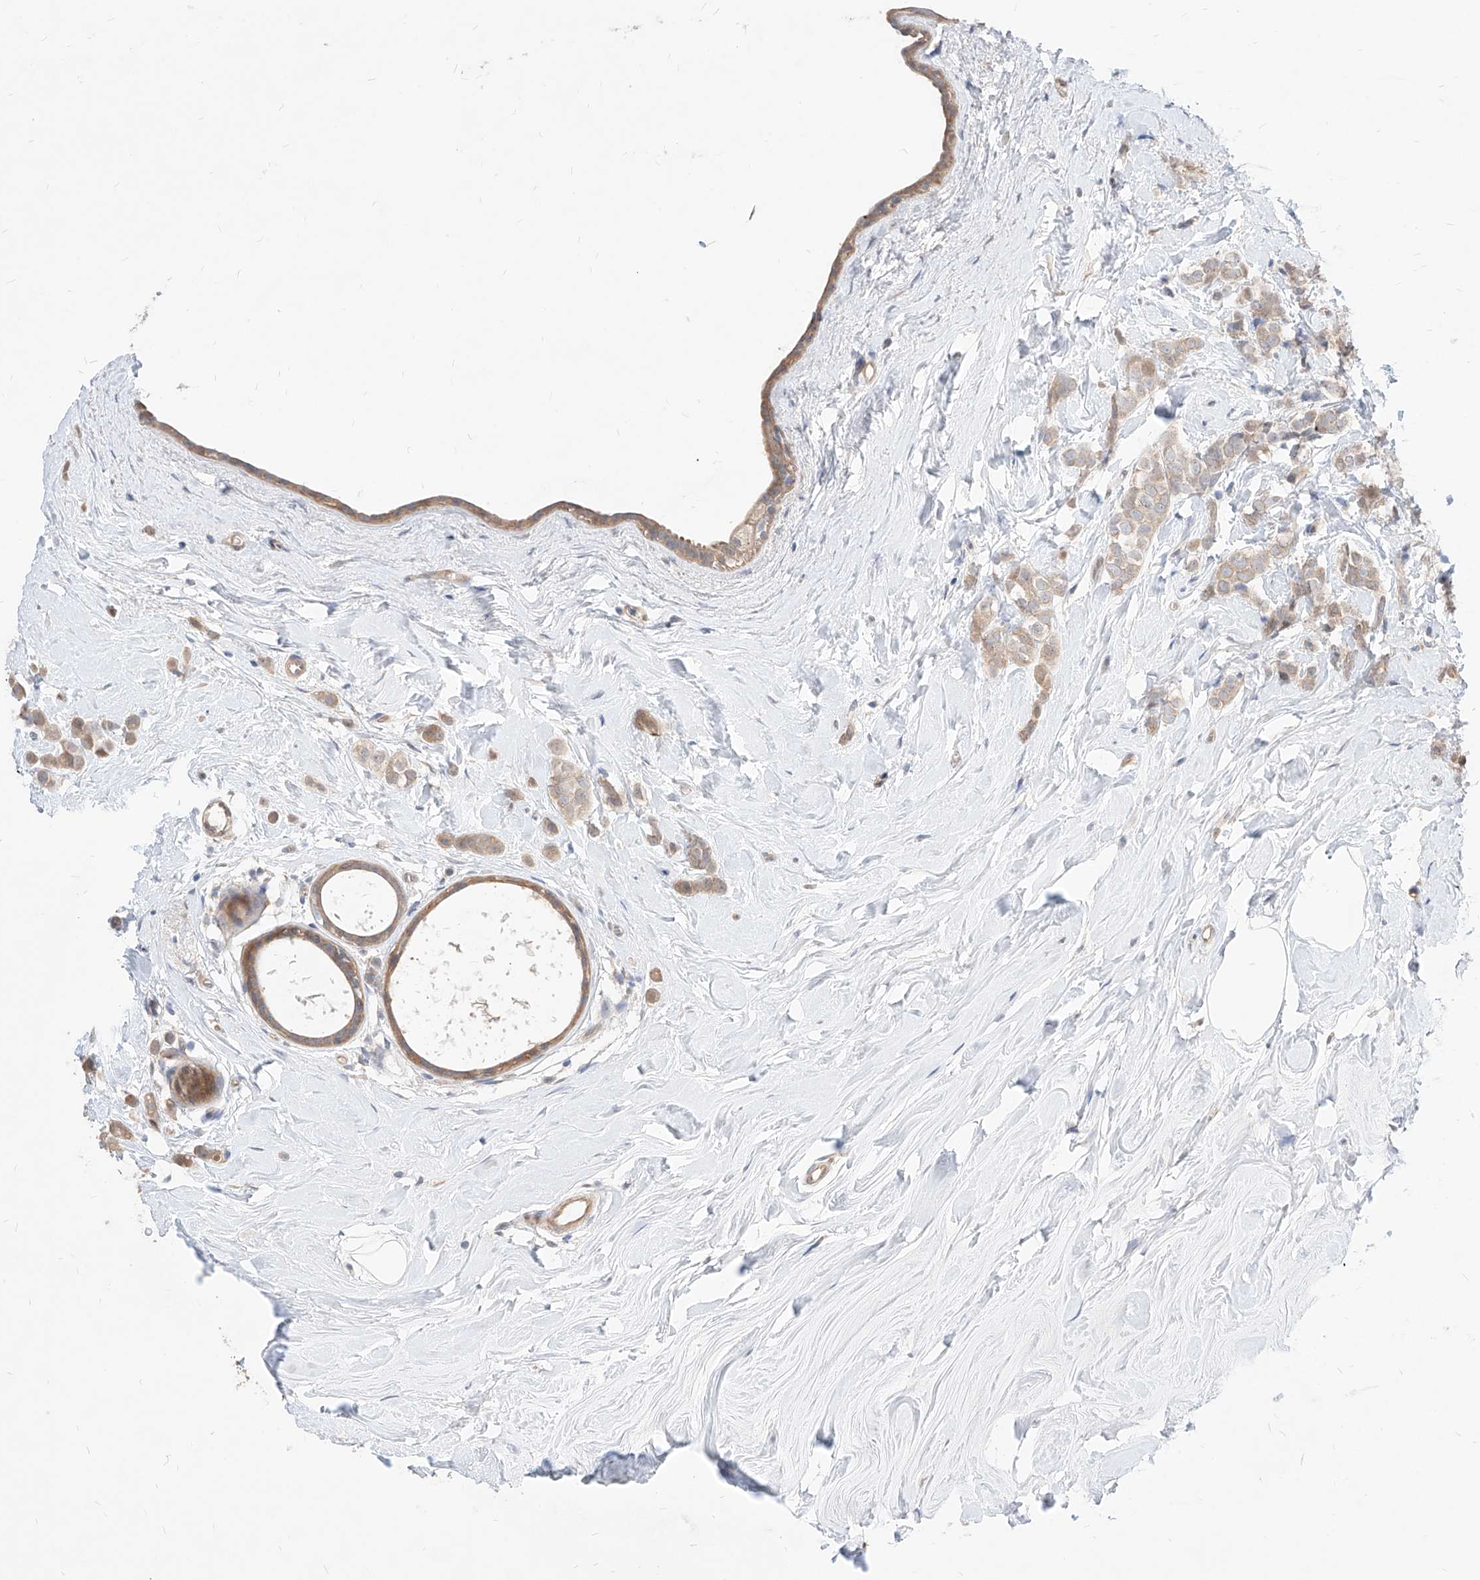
{"staining": {"intensity": "weak", "quantity": ">75%", "location": "cytoplasmic/membranous"}, "tissue": "breast cancer", "cell_type": "Tumor cells", "image_type": "cancer", "snomed": [{"axis": "morphology", "description": "Lobular carcinoma"}, {"axis": "topography", "description": "Breast"}], "caption": "DAB immunohistochemical staining of breast cancer displays weak cytoplasmic/membranous protein expression in approximately >75% of tumor cells. The staining is performed using DAB (3,3'-diaminobenzidine) brown chromogen to label protein expression. The nuclei are counter-stained blue using hematoxylin.", "gene": "TSNAX", "patient": {"sex": "female", "age": 47}}